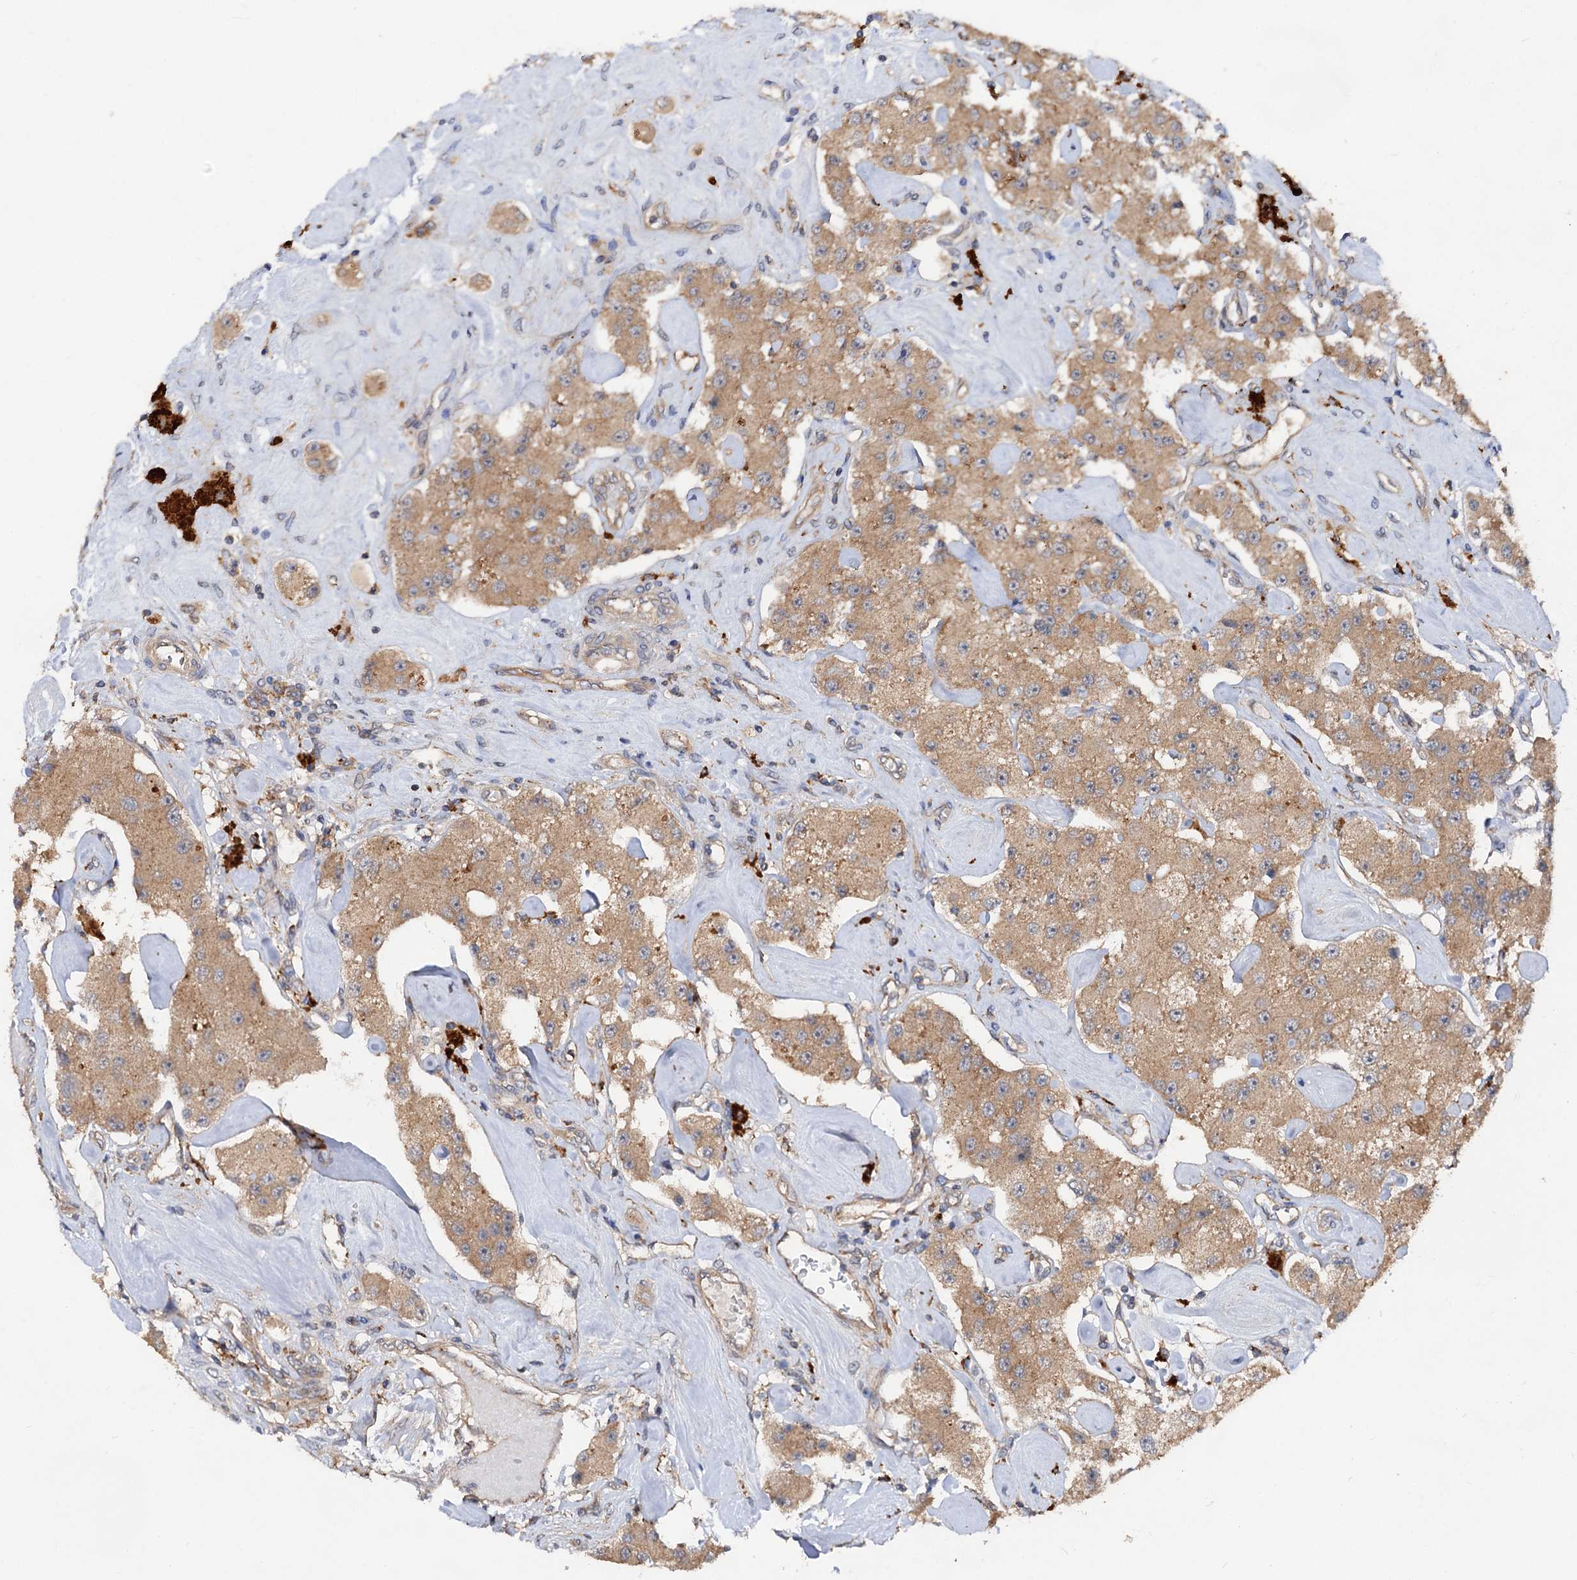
{"staining": {"intensity": "moderate", "quantity": ">75%", "location": "cytoplasmic/membranous"}, "tissue": "carcinoid", "cell_type": "Tumor cells", "image_type": "cancer", "snomed": [{"axis": "morphology", "description": "Carcinoid, malignant, NOS"}, {"axis": "topography", "description": "Pancreas"}], "caption": "Carcinoid (malignant) stained with IHC shows moderate cytoplasmic/membranous expression in about >75% of tumor cells. (brown staining indicates protein expression, while blue staining denotes nuclei).", "gene": "VPS29", "patient": {"sex": "male", "age": 41}}